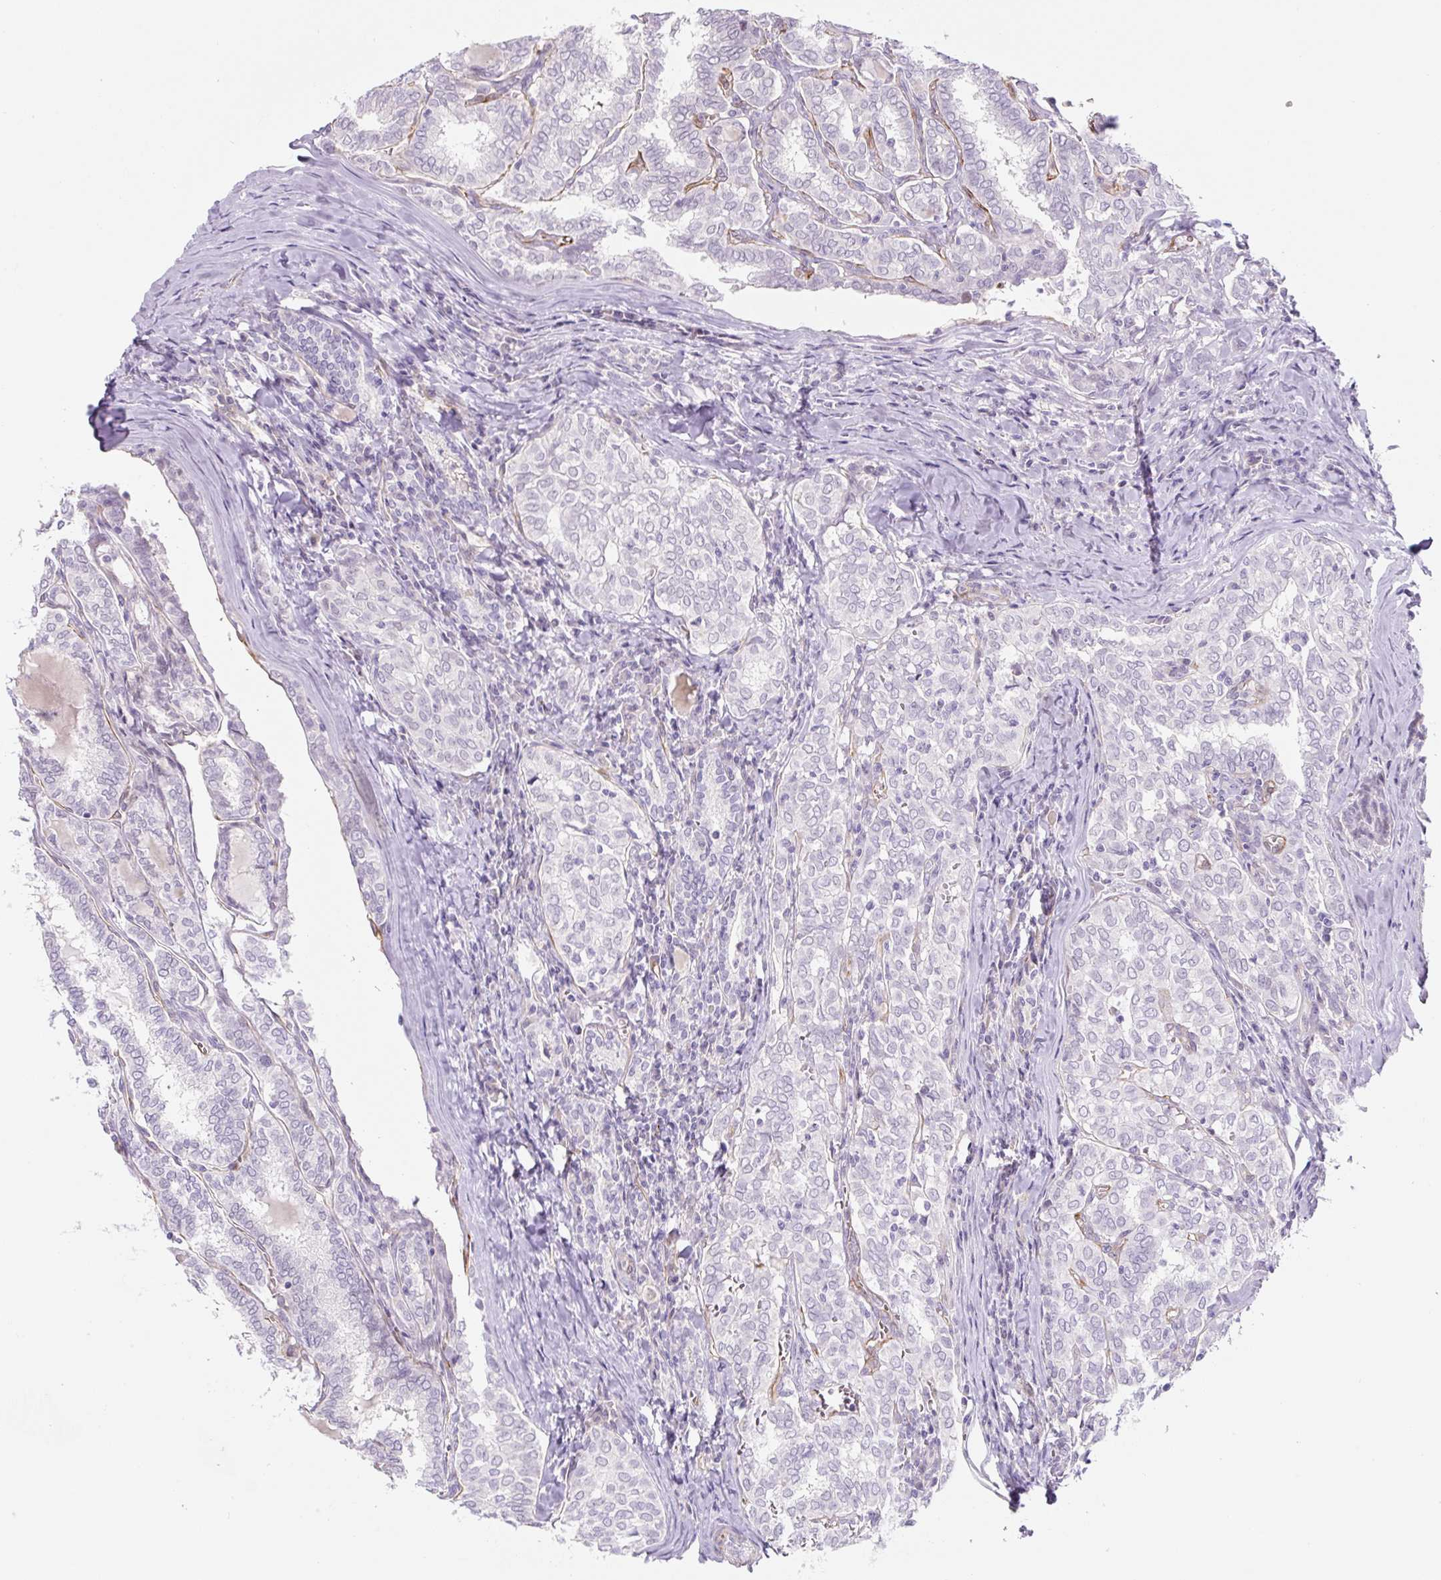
{"staining": {"intensity": "negative", "quantity": "none", "location": "none"}, "tissue": "thyroid cancer", "cell_type": "Tumor cells", "image_type": "cancer", "snomed": [{"axis": "morphology", "description": "Papillary adenocarcinoma, NOS"}, {"axis": "topography", "description": "Thyroid gland"}], "caption": "Immunohistochemistry (IHC) micrograph of neoplastic tissue: papillary adenocarcinoma (thyroid) stained with DAB (3,3'-diaminobenzidine) displays no significant protein positivity in tumor cells.", "gene": "CCL25", "patient": {"sex": "female", "age": 30}}